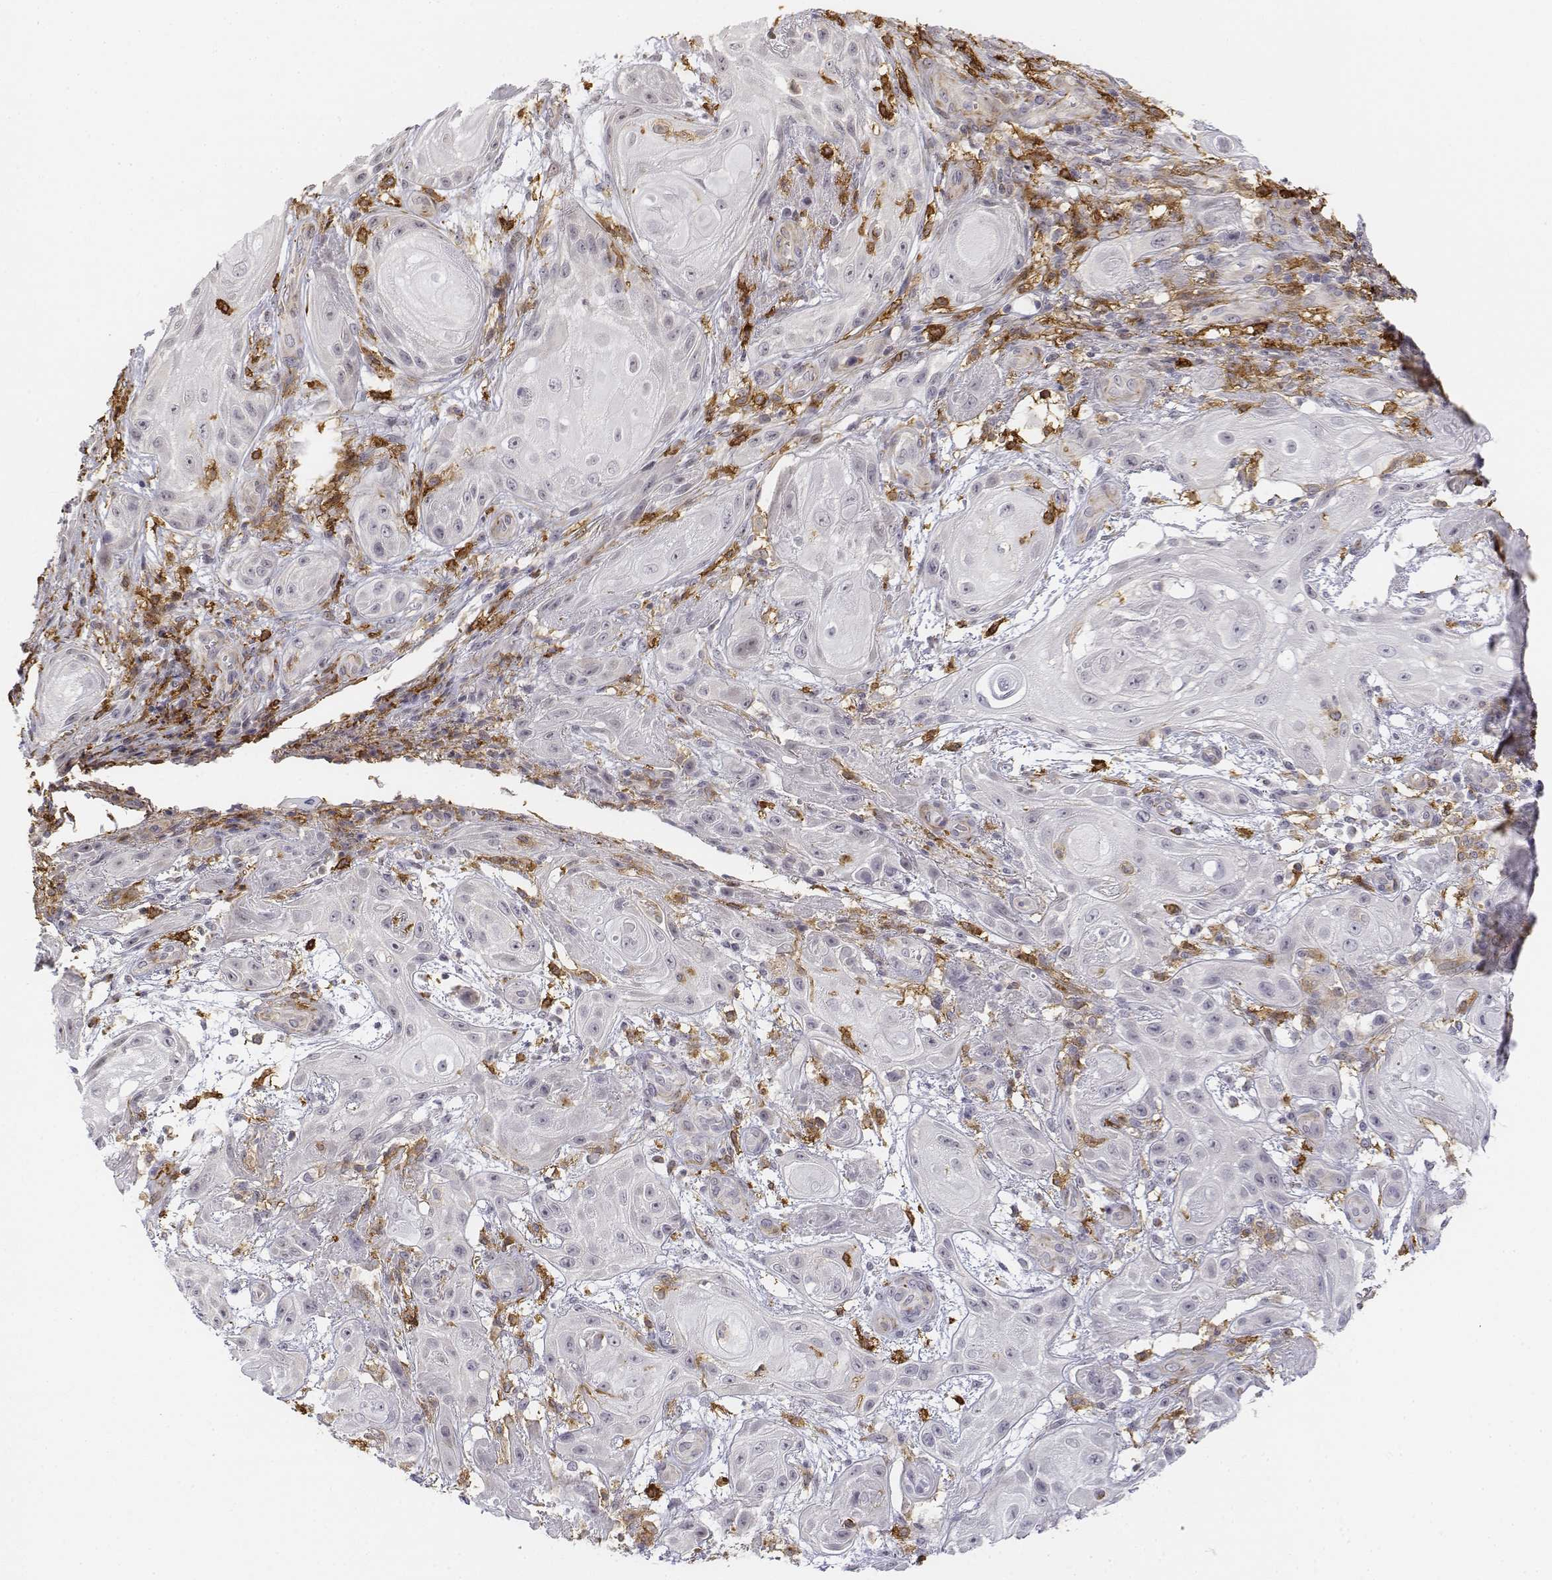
{"staining": {"intensity": "negative", "quantity": "none", "location": "none"}, "tissue": "skin cancer", "cell_type": "Tumor cells", "image_type": "cancer", "snomed": [{"axis": "morphology", "description": "Squamous cell carcinoma, NOS"}, {"axis": "topography", "description": "Skin"}], "caption": "The image exhibits no staining of tumor cells in skin squamous cell carcinoma. Brightfield microscopy of immunohistochemistry (IHC) stained with DAB (3,3'-diaminobenzidine) (brown) and hematoxylin (blue), captured at high magnification.", "gene": "CD14", "patient": {"sex": "male", "age": 62}}